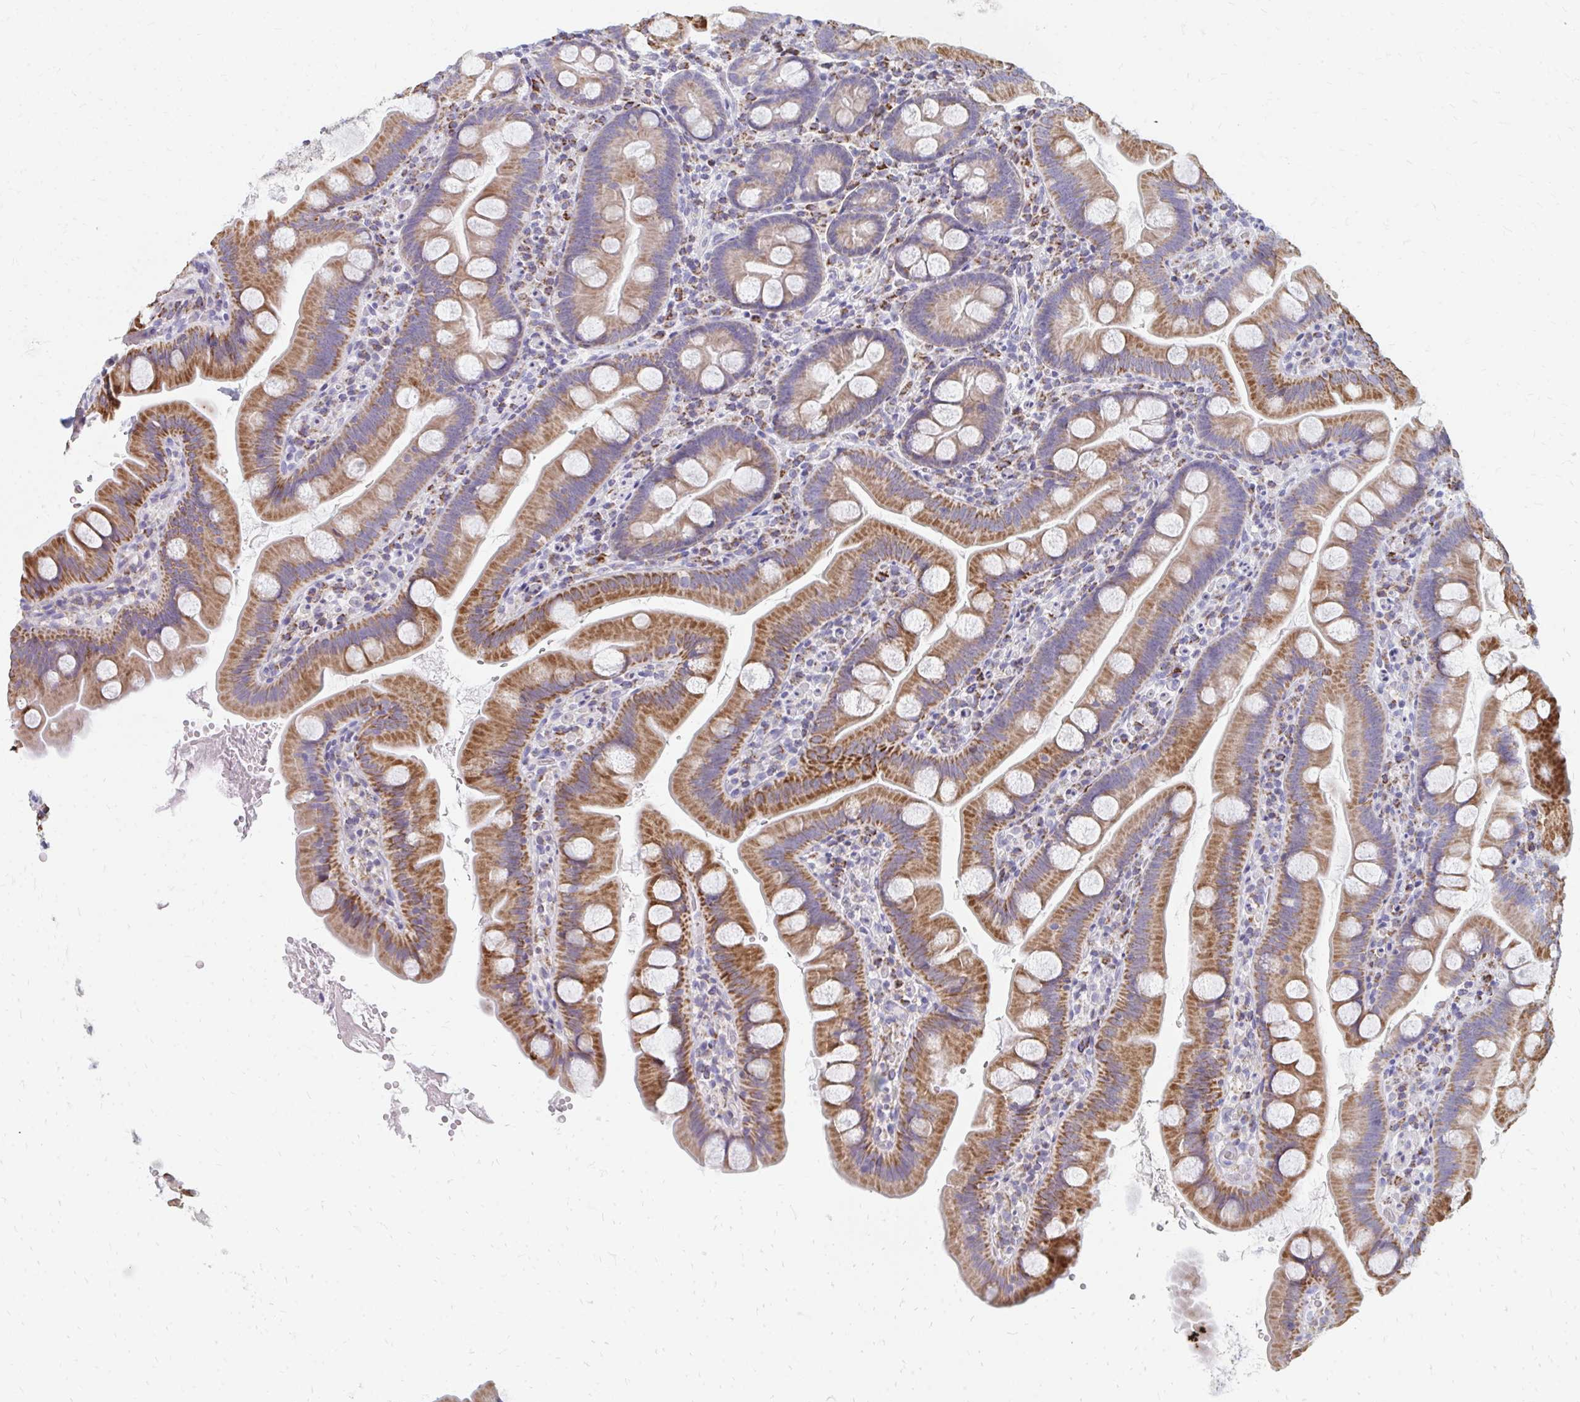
{"staining": {"intensity": "strong", "quantity": ">75%", "location": "cytoplasmic/membranous"}, "tissue": "small intestine", "cell_type": "Glandular cells", "image_type": "normal", "snomed": [{"axis": "morphology", "description": "Normal tissue, NOS"}, {"axis": "topography", "description": "Small intestine"}], "caption": "Glandular cells display high levels of strong cytoplasmic/membranous expression in approximately >75% of cells in normal human small intestine. (DAB IHC, brown staining for protein, blue staining for nuclei).", "gene": "OR10V1", "patient": {"sex": "female", "age": 68}}